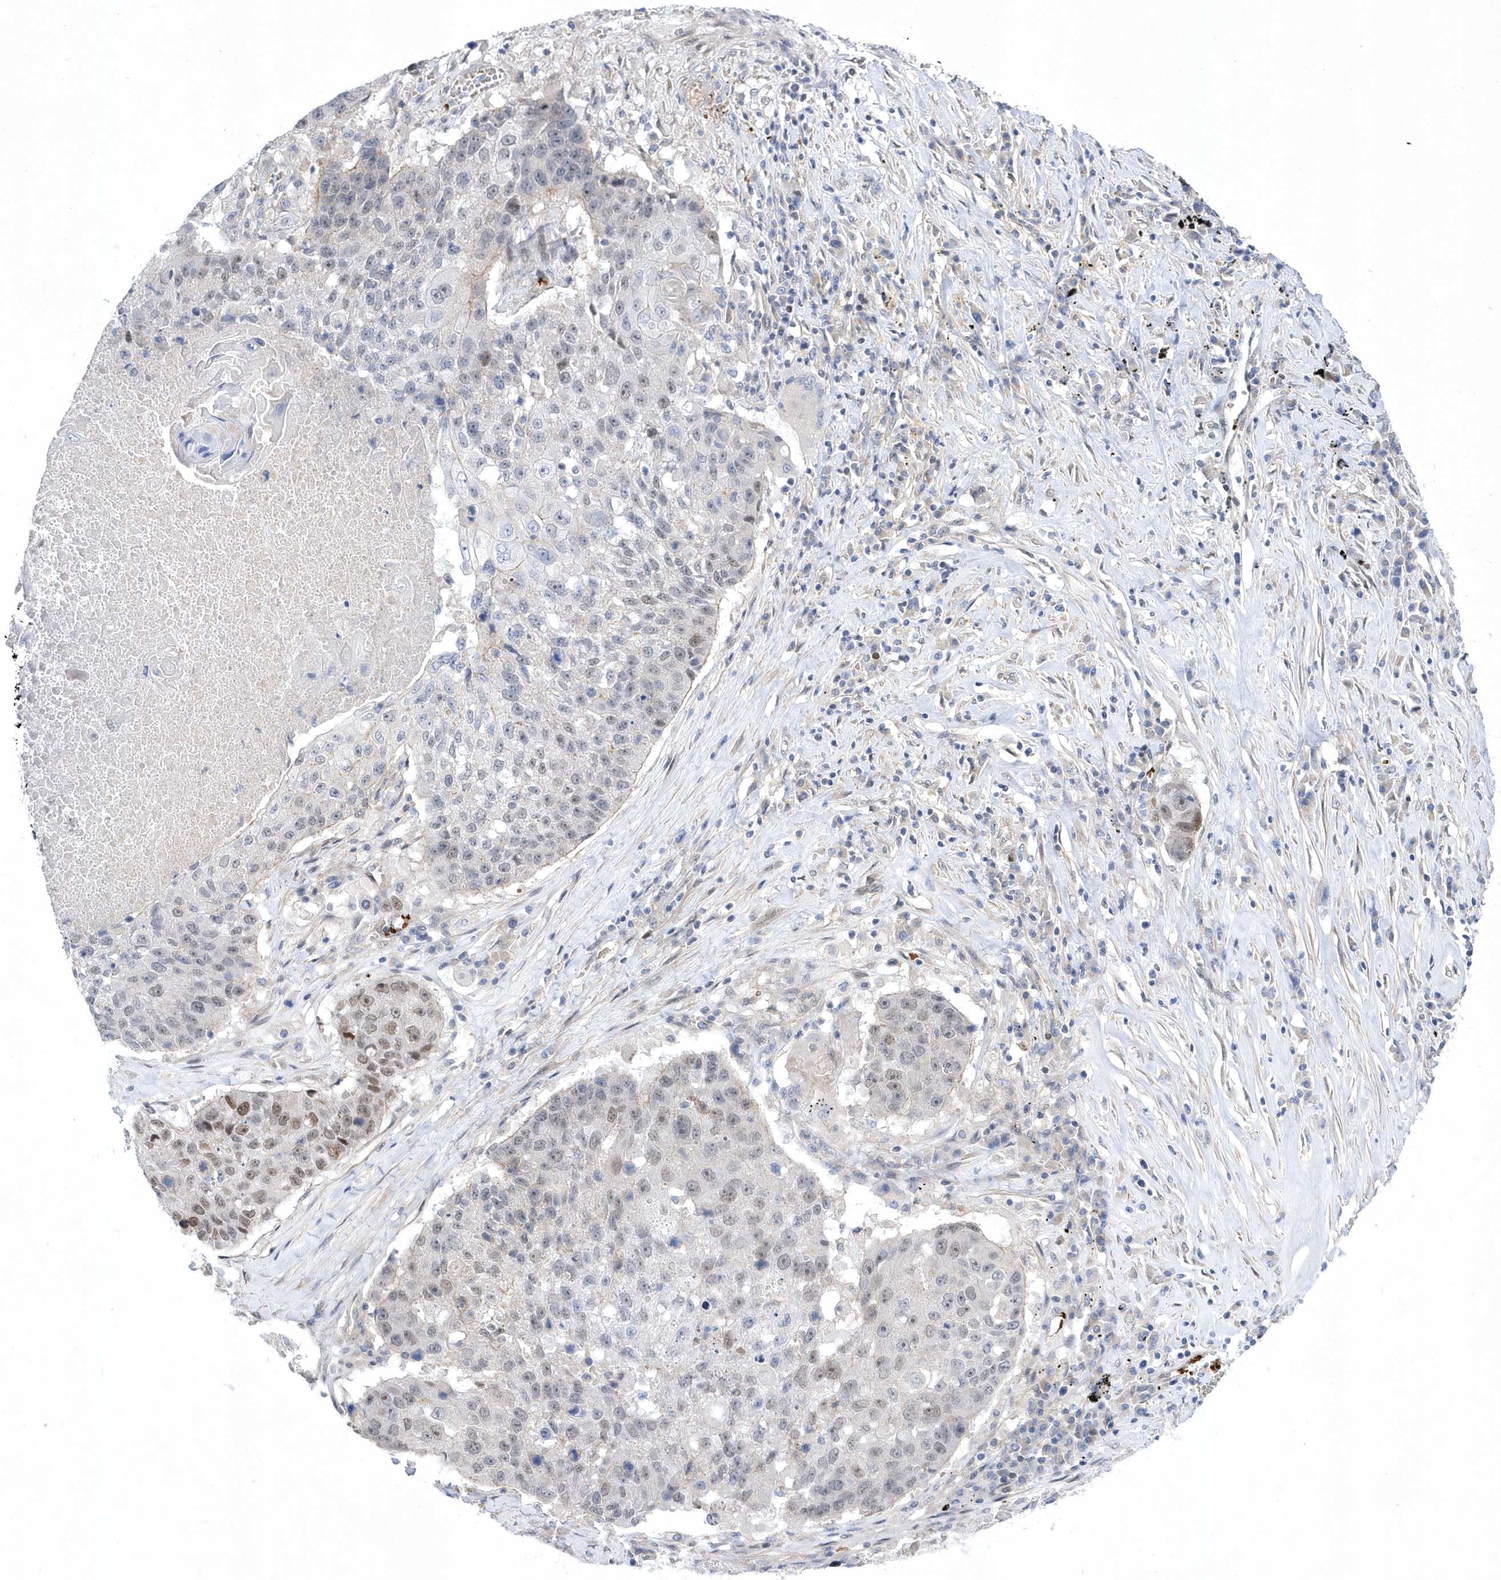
{"staining": {"intensity": "moderate", "quantity": "25%-75%", "location": "nuclear"}, "tissue": "lung cancer", "cell_type": "Tumor cells", "image_type": "cancer", "snomed": [{"axis": "morphology", "description": "Squamous cell carcinoma, NOS"}, {"axis": "topography", "description": "Lung"}], "caption": "An IHC histopathology image of neoplastic tissue is shown. Protein staining in brown labels moderate nuclear positivity in lung squamous cell carcinoma within tumor cells.", "gene": "ZNF875", "patient": {"sex": "male", "age": 61}}